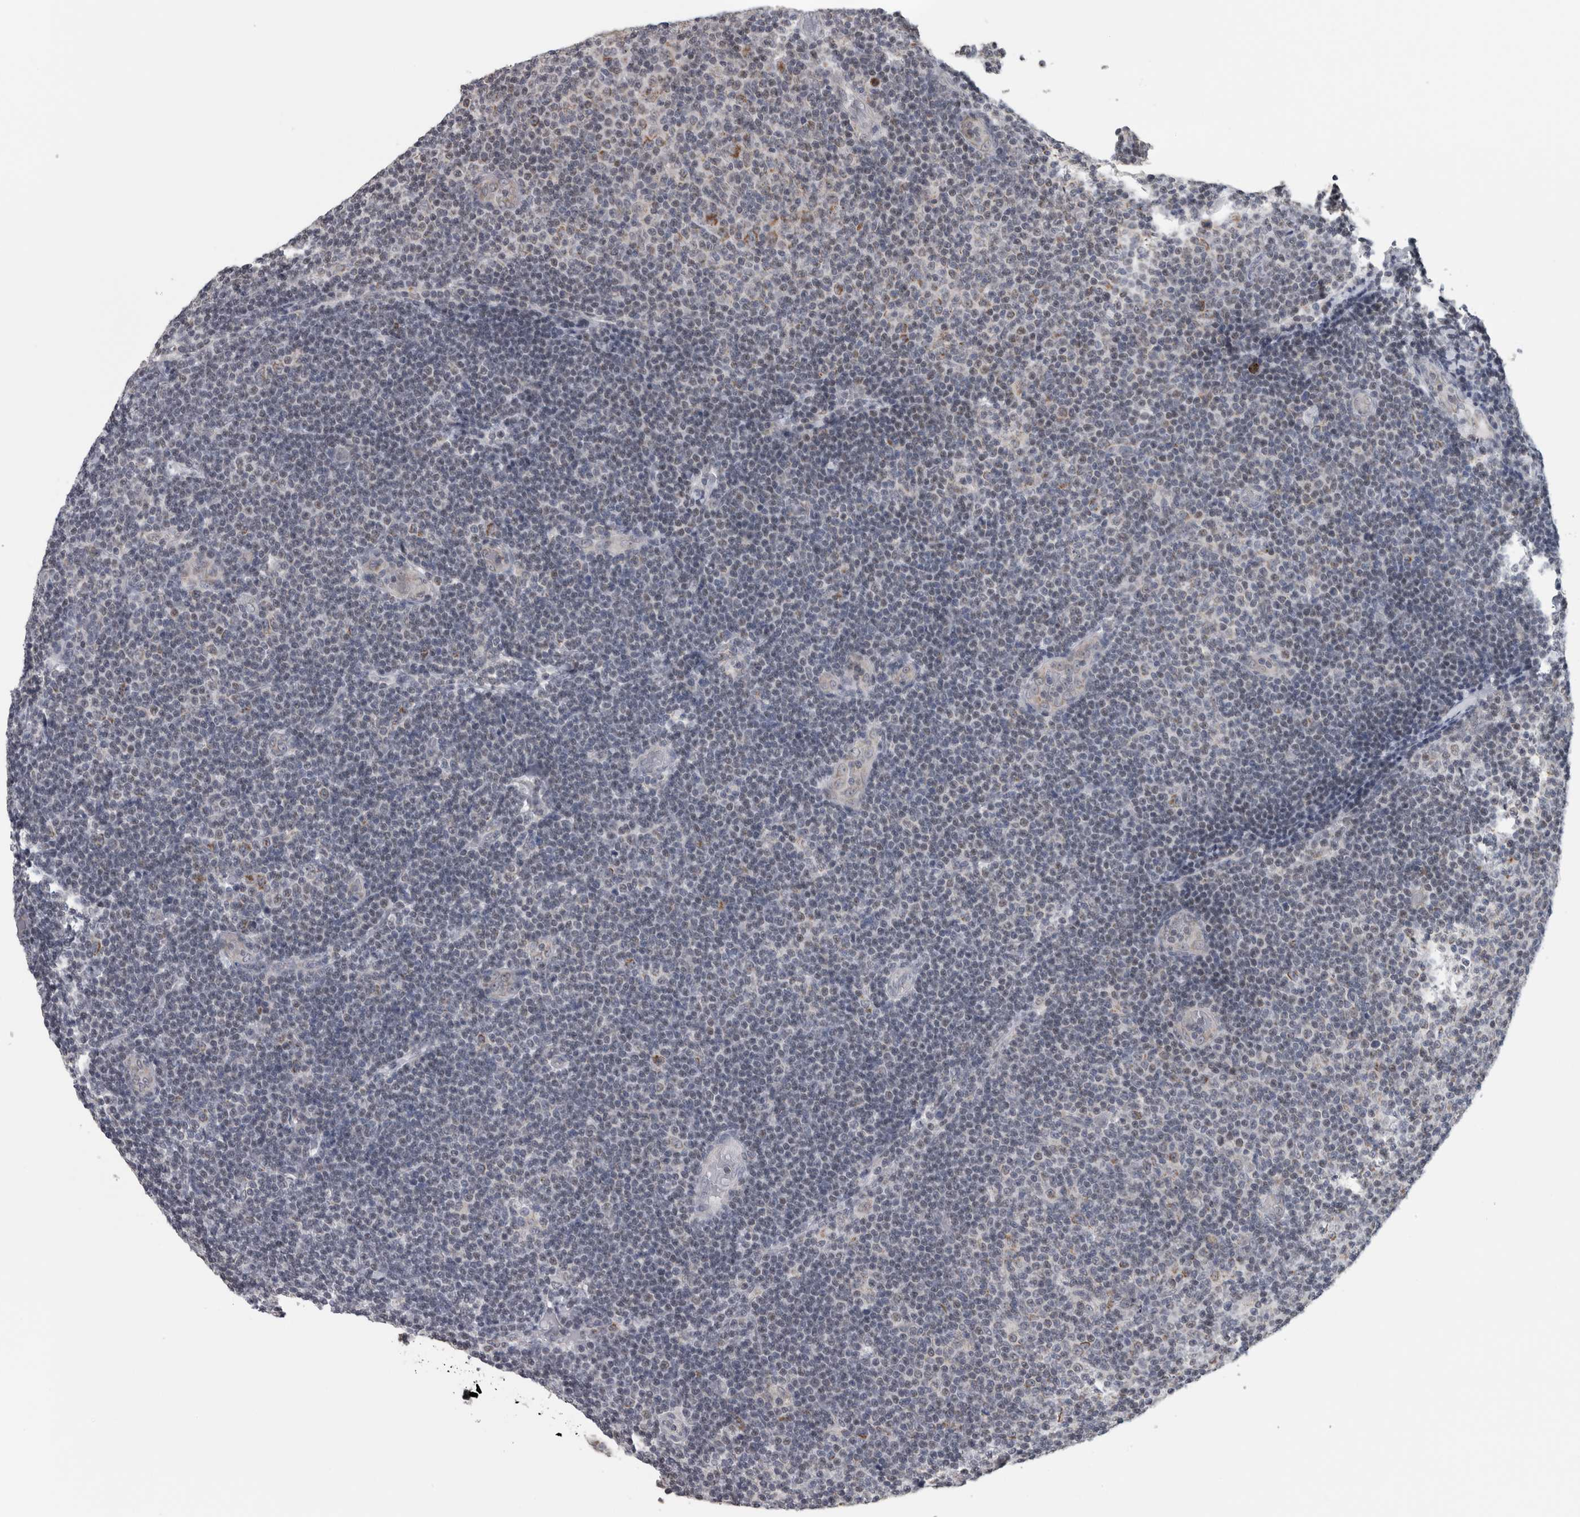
{"staining": {"intensity": "moderate", "quantity": "<25%", "location": "cytoplasmic/membranous"}, "tissue": "lymphoma", "cell_type": "Tumor cells", "image_type": "cancer", "snomed": [{"axis": "morphology", "description": "Malignant lymphoma, non-Hodgkin's type, Low grade"}, {"axis": "topography", "description": "Lymph node"}], "caption": "Protein analysis of low-grade malignant lymphoma, non-Hodgkin's type tissue demonstrates moderate cytoplasmic/membranous staining in approximately <25% of tumor cells.", "gene": "OR2K2", "patient": {"sex": "male", "age": 83}}